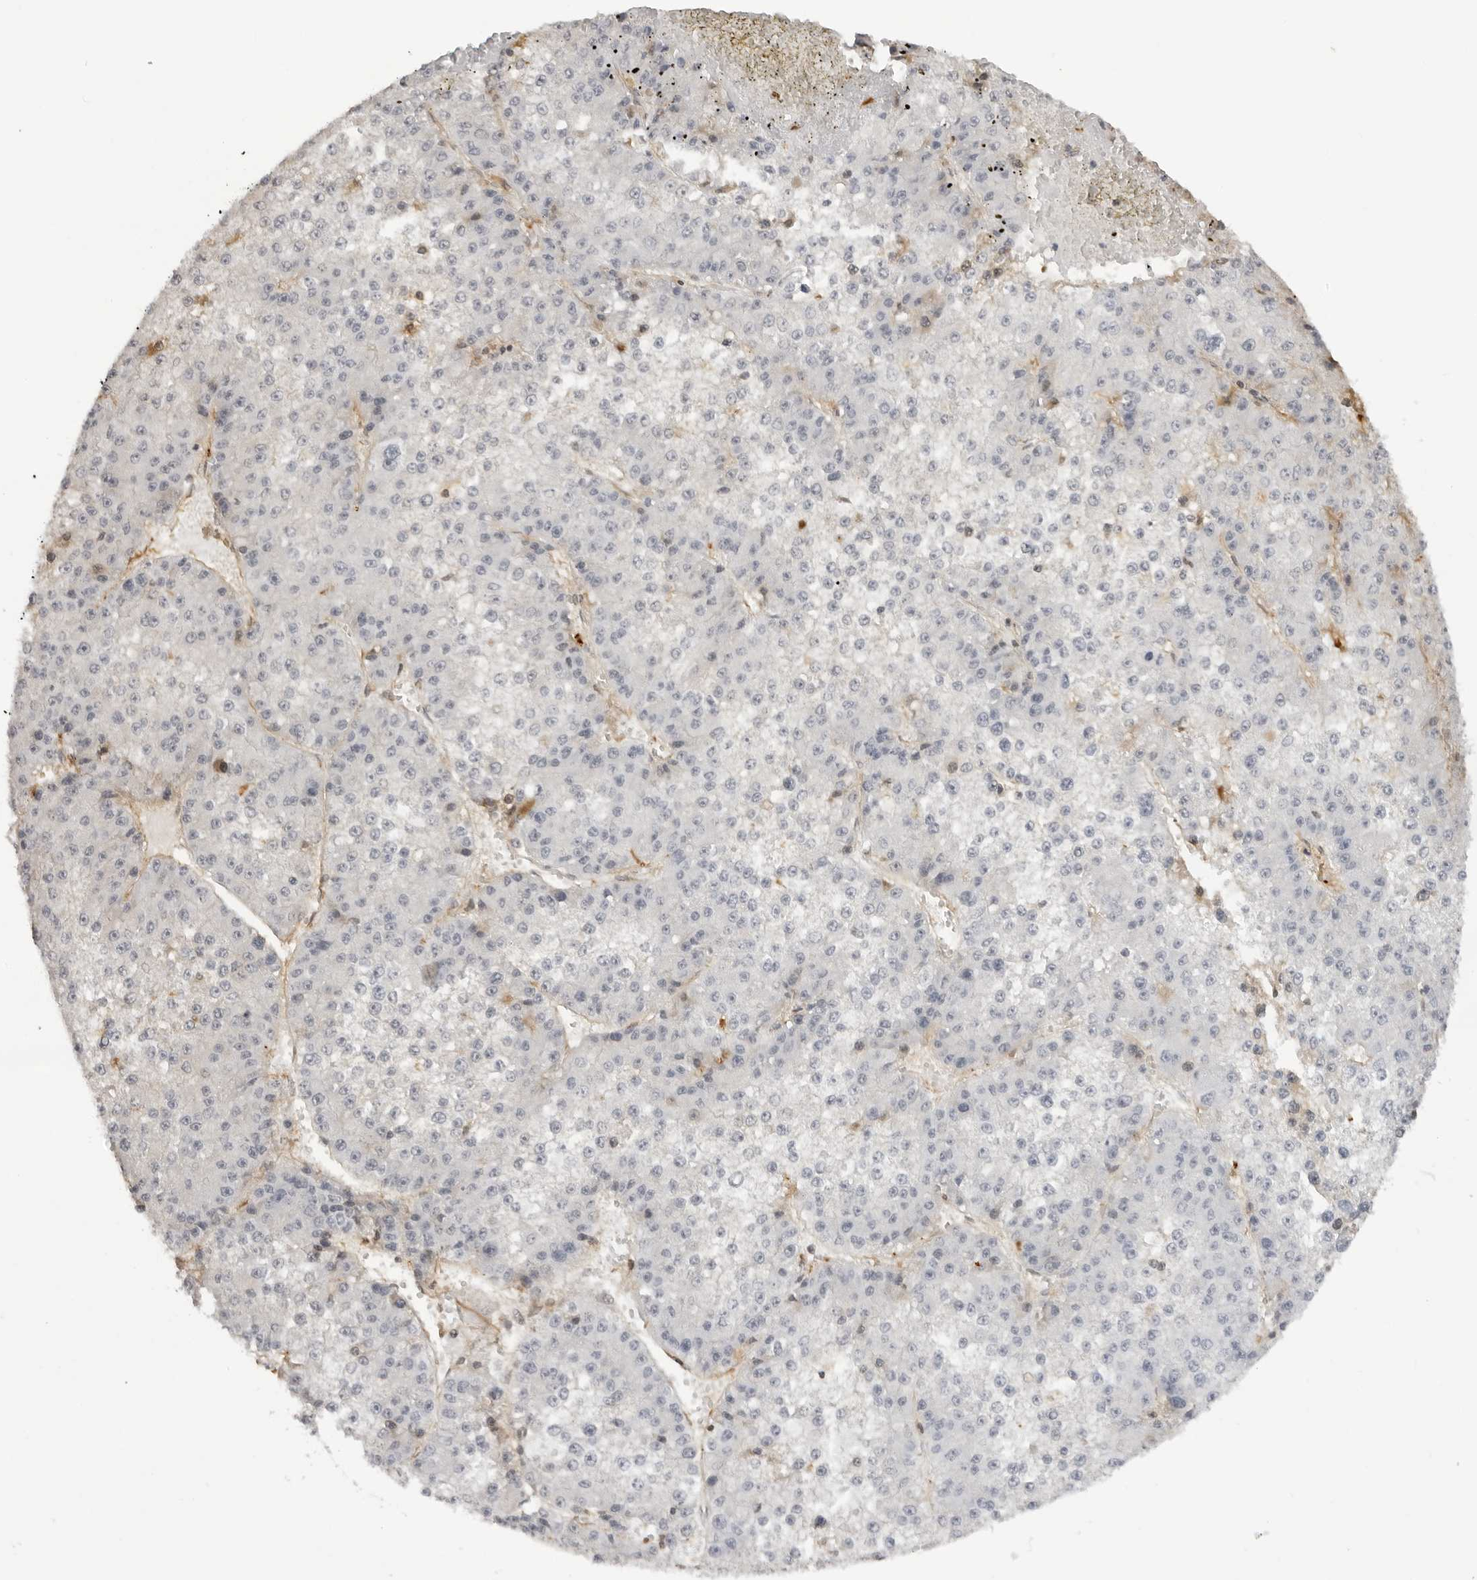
{"staining": {"intensity": "negative", "quantity": "none", "location": "none"}, "tissue": "liver cancer", "cell_type": "Tumor cells", "image_type": "cancer", "snomed": [{"axis": "morphology", "description": "Carcinoma, Hepatocellular, NOS"}, {"axis": "topography", "description": "Liver"}], "caption": "Immunohistochemistry (IHC) of hepatocellular carcinoma (liver) shows no expression in tumor cells.", "gene": "DYNLT5", "patient": {"sex": "female", "age": 73}}